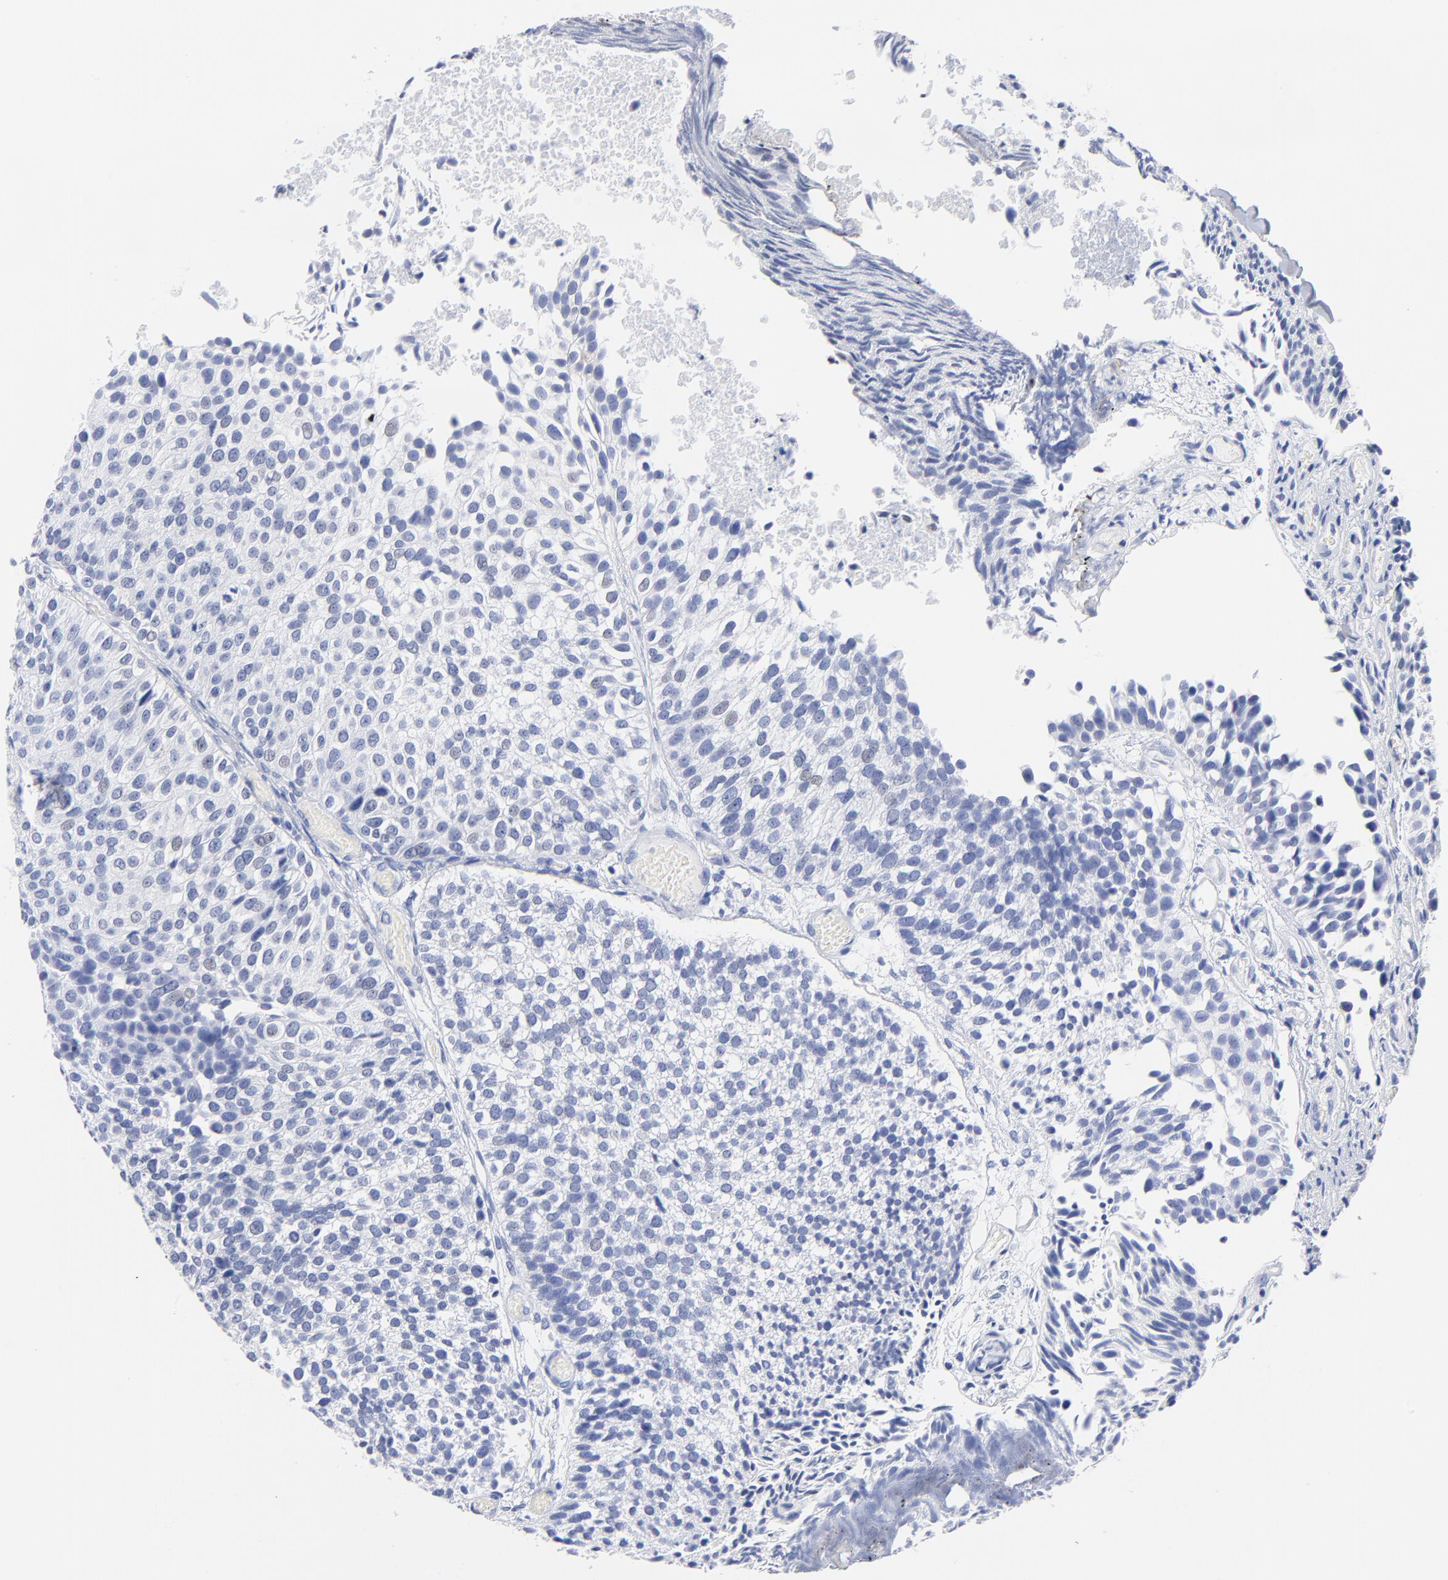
{"staining": {"intensity": "negative", "quantity": "none", "location": "none"}, "tissue": "urothelial cancer", "cell_type": "Tumor cells", "image_type": "cancer", "snomed": [{"axis": "morphology", "description": "Urothelial carcinoma, Low grade"}, {"axis": "topography", "description": "Urinary bladder"}], "caption": "A micrograph of urothelial carcinoma (low-grade) stained for a protein shows no brown staining in tumor cells. (DAB (3,3'-diaminobenzidine) IHC visualized using brightfield microscopy, high magnification).", "gene": "ACY1", "patient": {"sex": "male", "age": 84}}